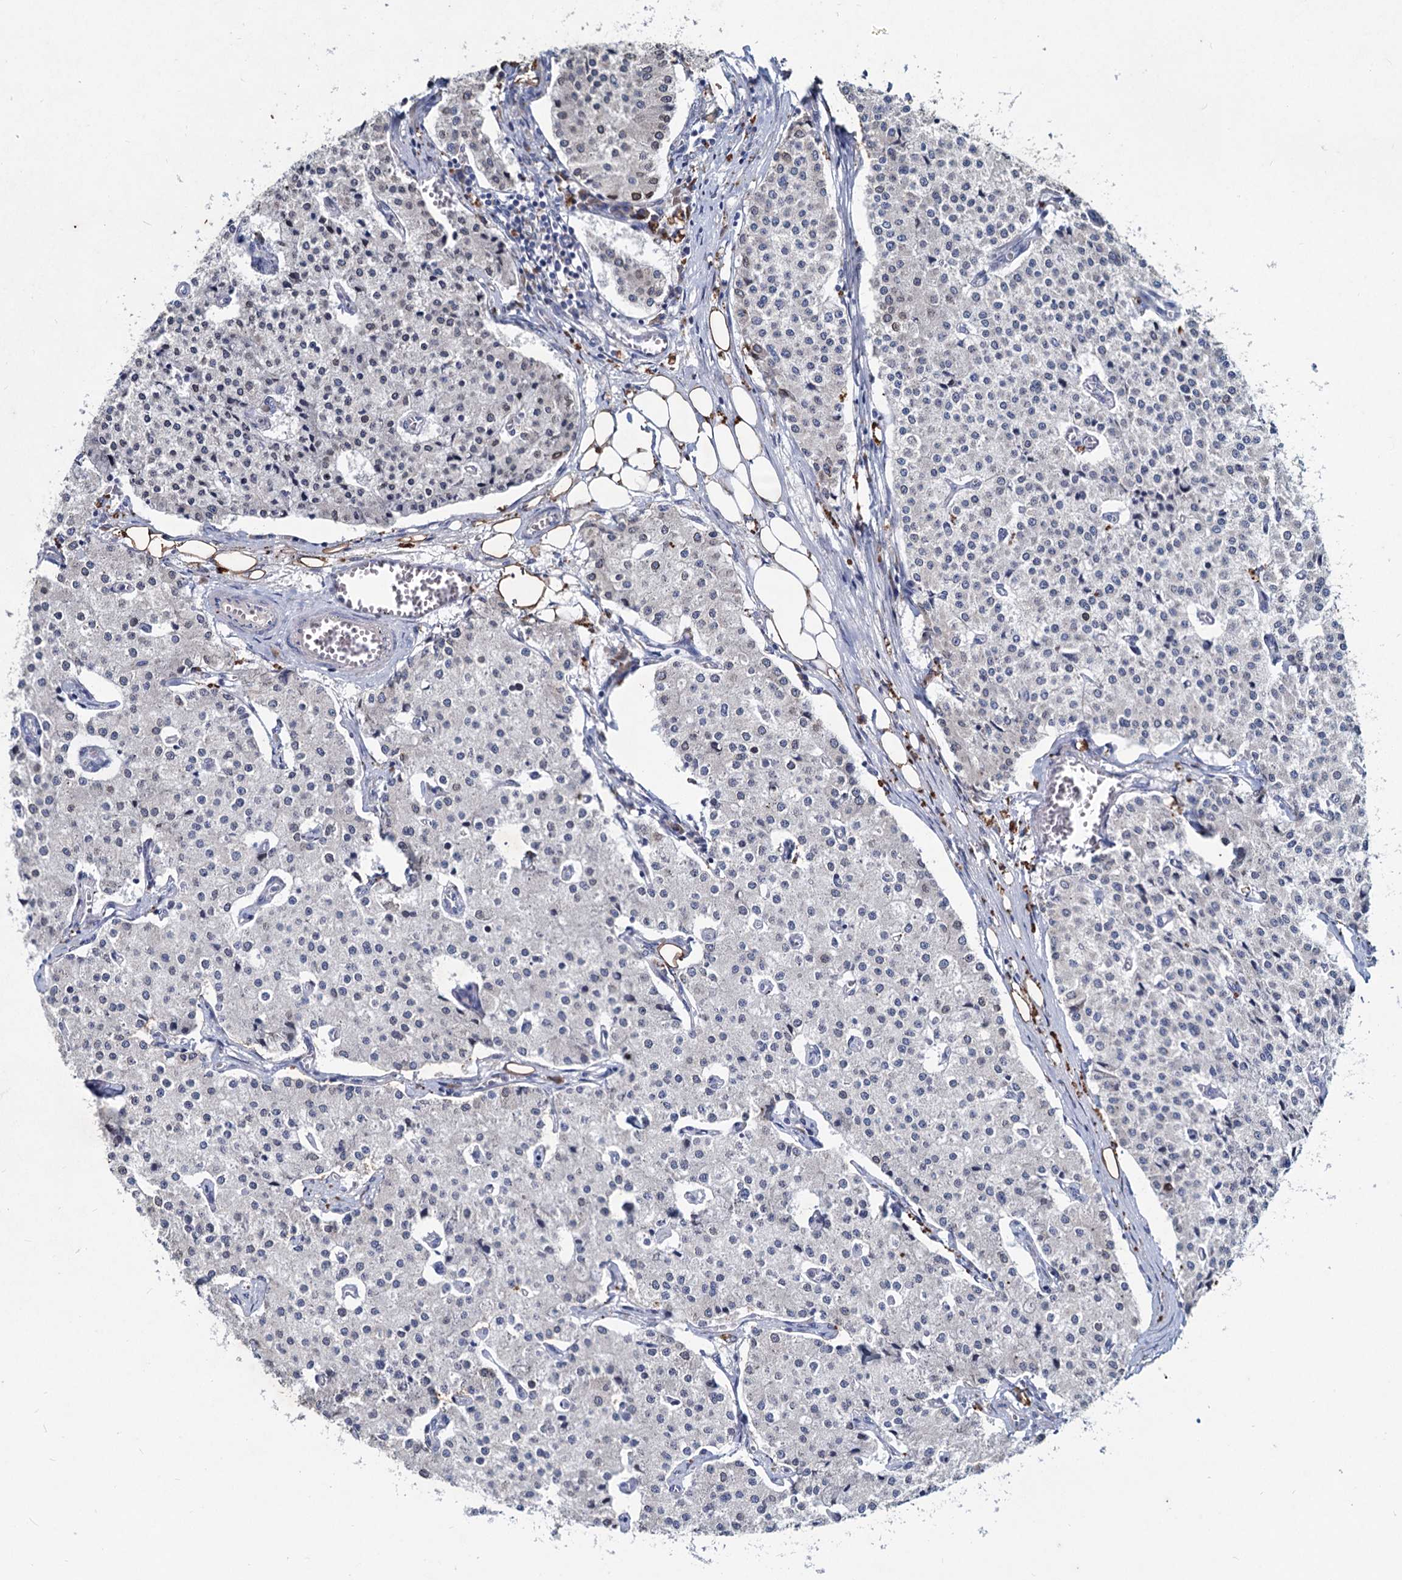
{"staining": {"intensity": "negative", "quantity": "none", "location": "none"}, "tissue": "carcinoid", "cell_type": "Tumor cells", "image_type": "cancer", "snomed": [{"axis": "morphology", "description": "Carcinoid, malignant, NOS"}, {"axis": "topography", "description": "Colon"}], "caption": "High magnification brightfield microscopy of malignant carcinoid stained with DAB (3,3'-diaminobenzidine) (brown) and counterstained with hematoxylin (blue): tumor cells show no significant positivity.", "gene": "TMX2", "patient": {"sex": "female", "age": 52}}